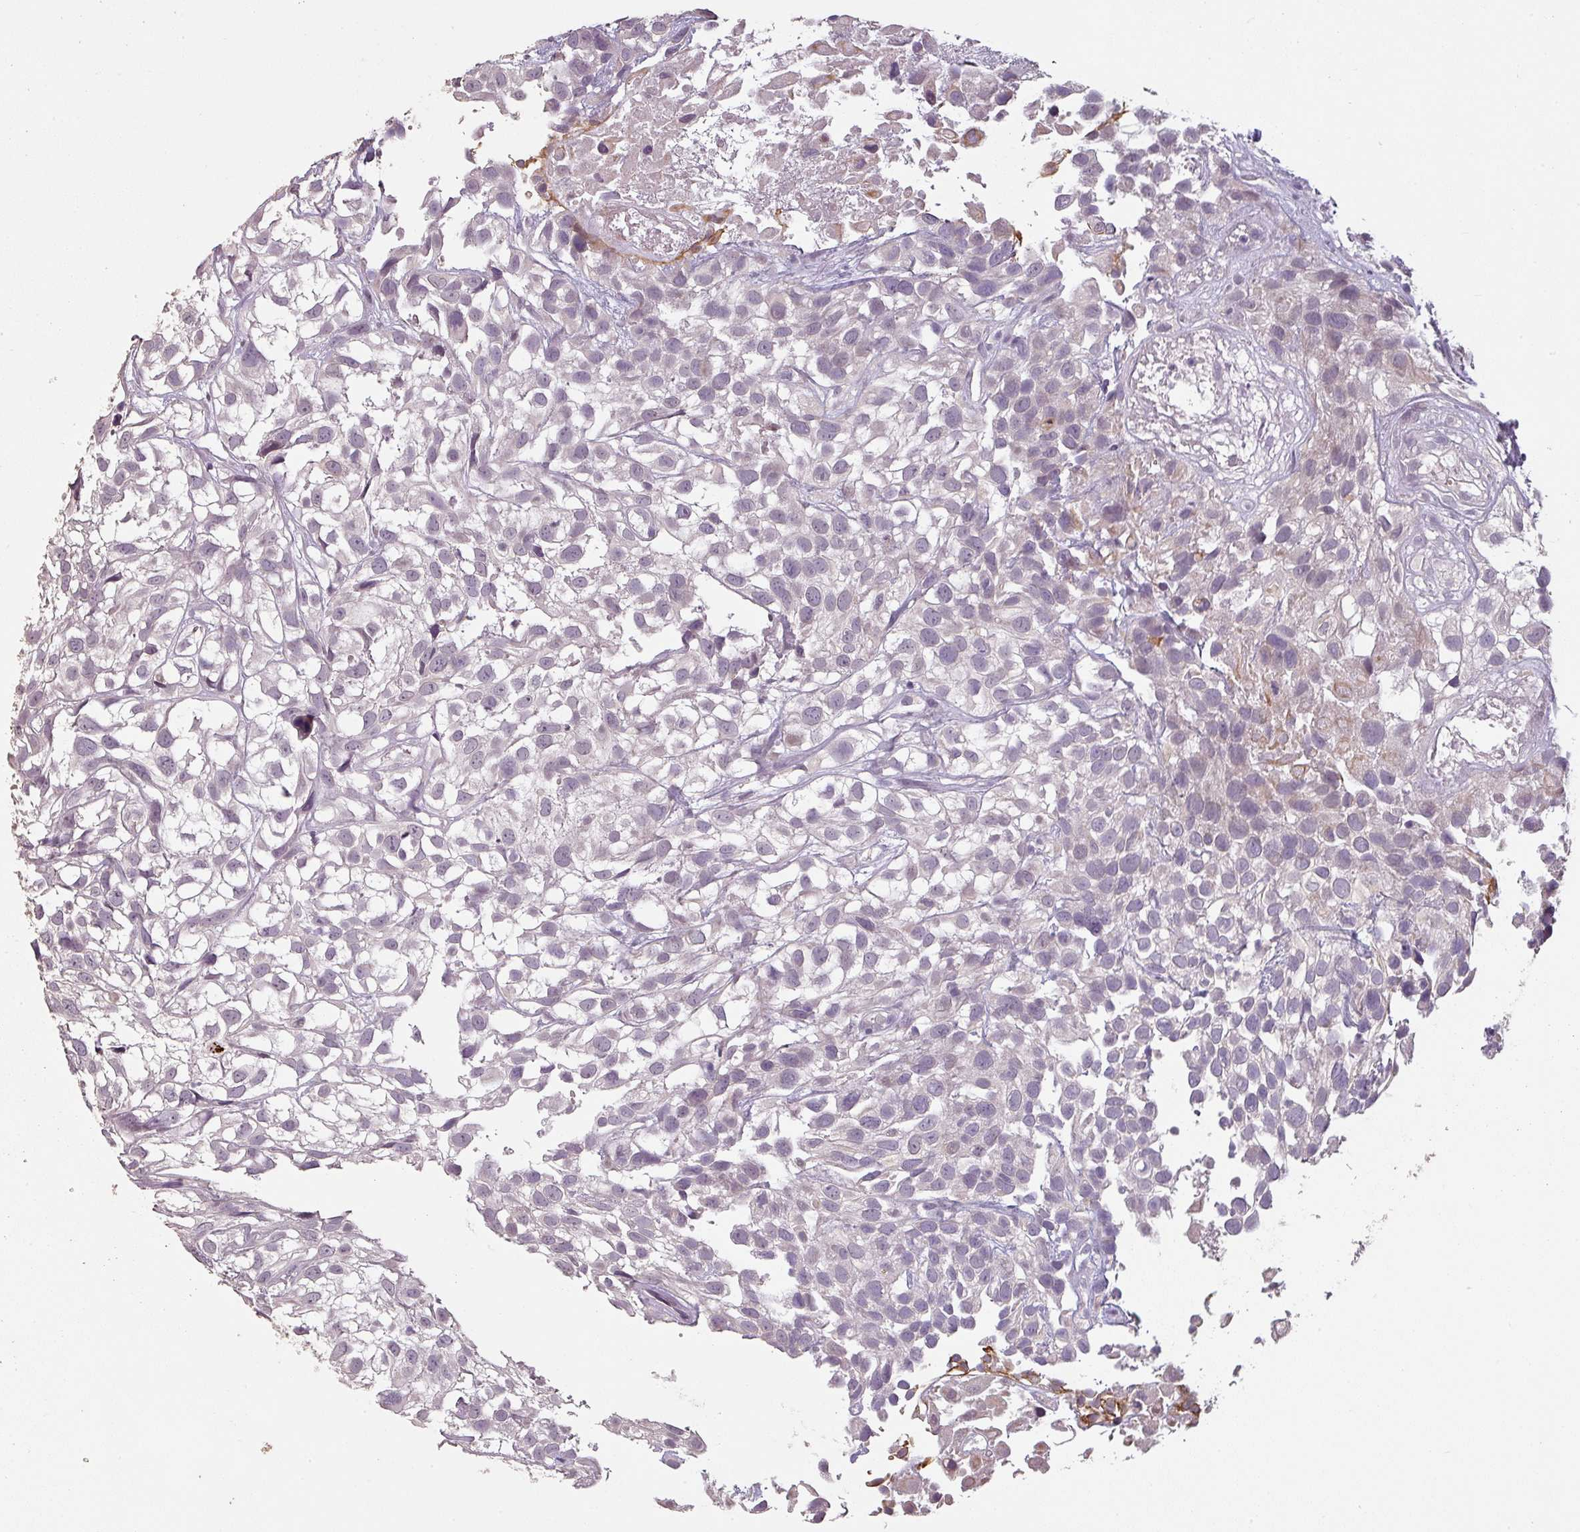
{"staining": {"intensity": "negative", "quantity": "none", "location": "none"}, "tissue": "urothelial cancer", "cell_type": "Tumor cells", "image_type": "cancer", "snomed": [{"axis": "morphology", "description": "Urothelial carcinoma, High grade"}, {"axis": "topography", "description": "Urinary bladder"}], "caption": "IHC photomicrograph of human urothelial carcinoma (high-grade) stained for a protein (brown), which shows no positivity in tumor cells.", "gene": "LYPLA1", "patient": {"sex": "male", "age": 56}}